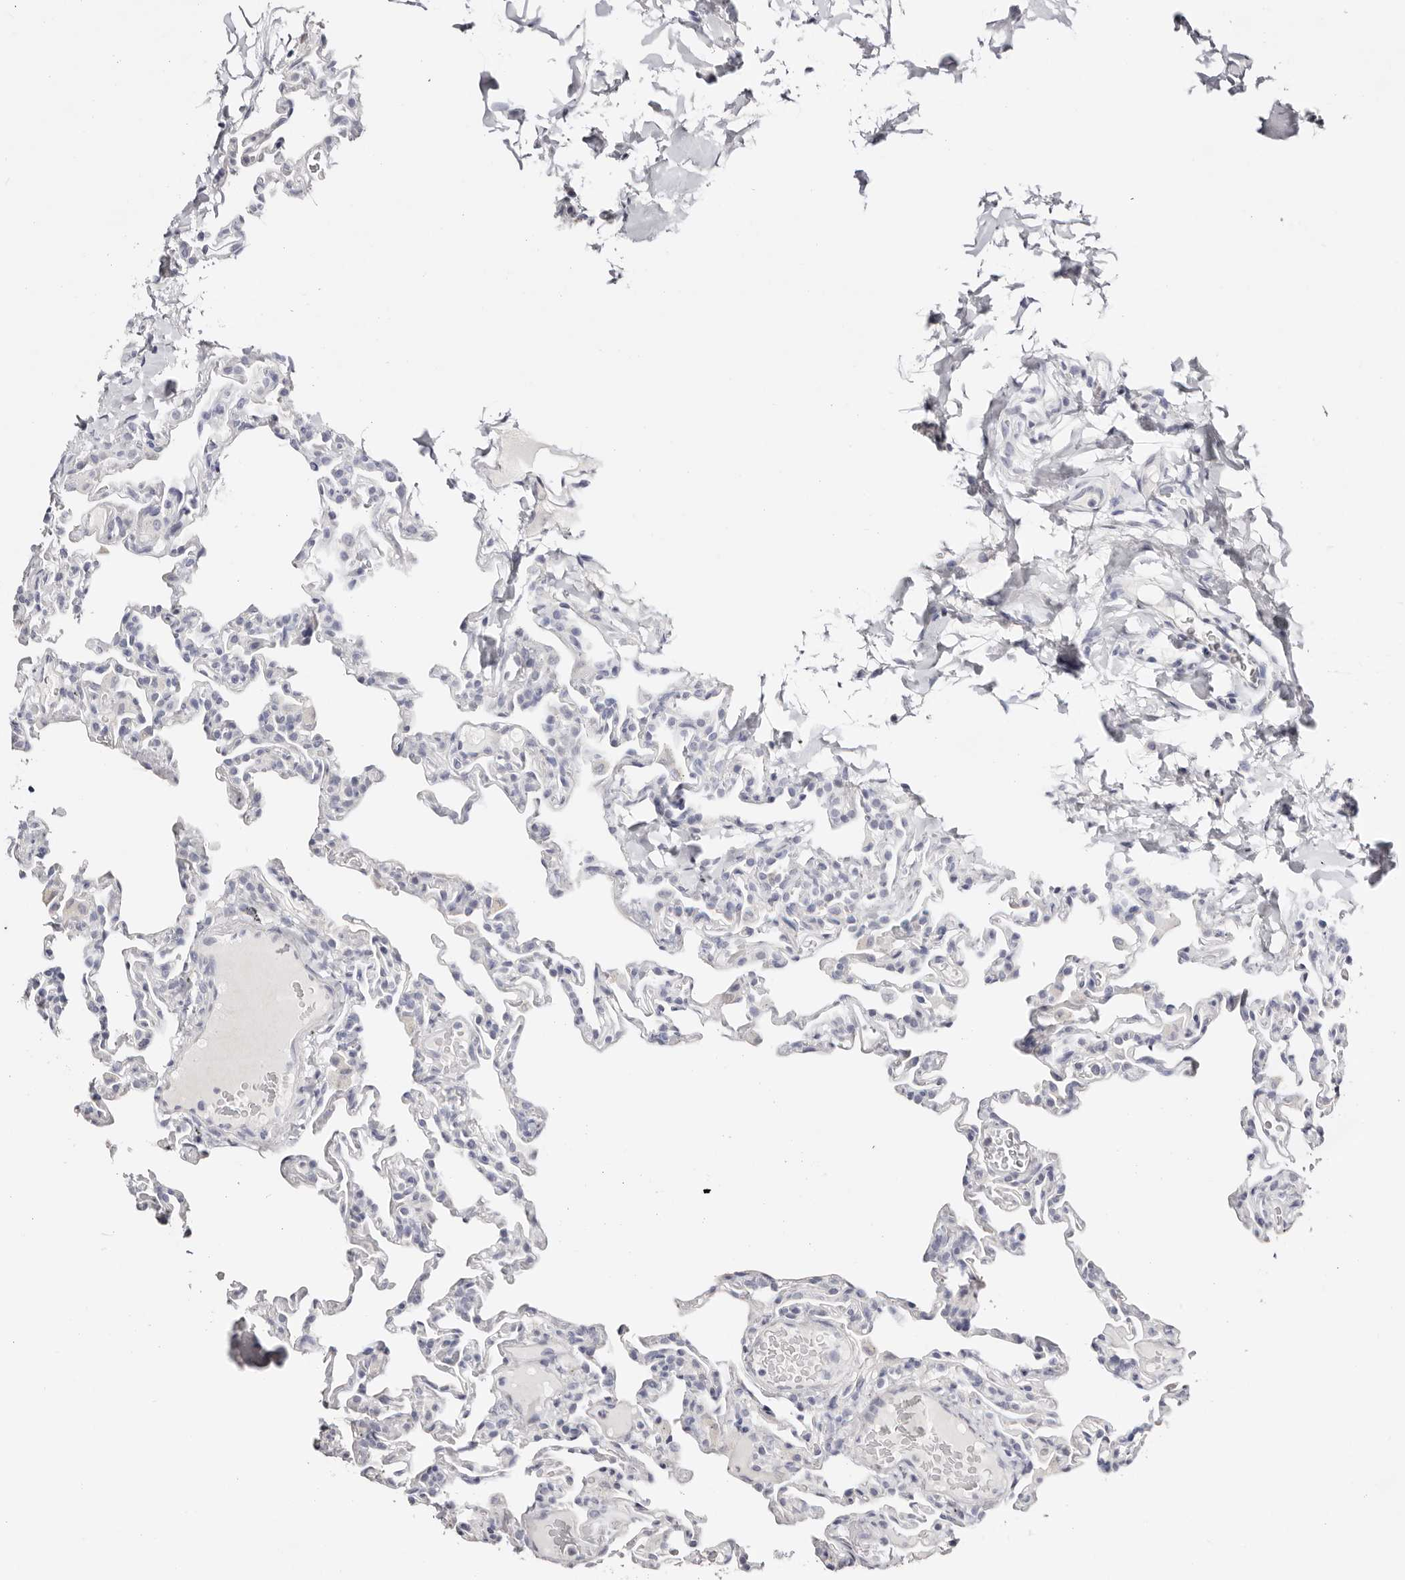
{"staining": {"intensity": "negative", "quantity": "none", "location": "none"}, "tissue": "lung", "cell_type": "Alveolar cells", "image_type": "normal", "snomed": [{"axis": "morphology", "description": "Normal tissue, NOS"}, {"axis": "topography", "description": "Lung"}], "caption": "DAB immunohistochemical staining of benign lung exhibits no significant positivity in alveolar cells.", "gene": "AKNAD1", "patient": {"sex": "male", "age": 20}}